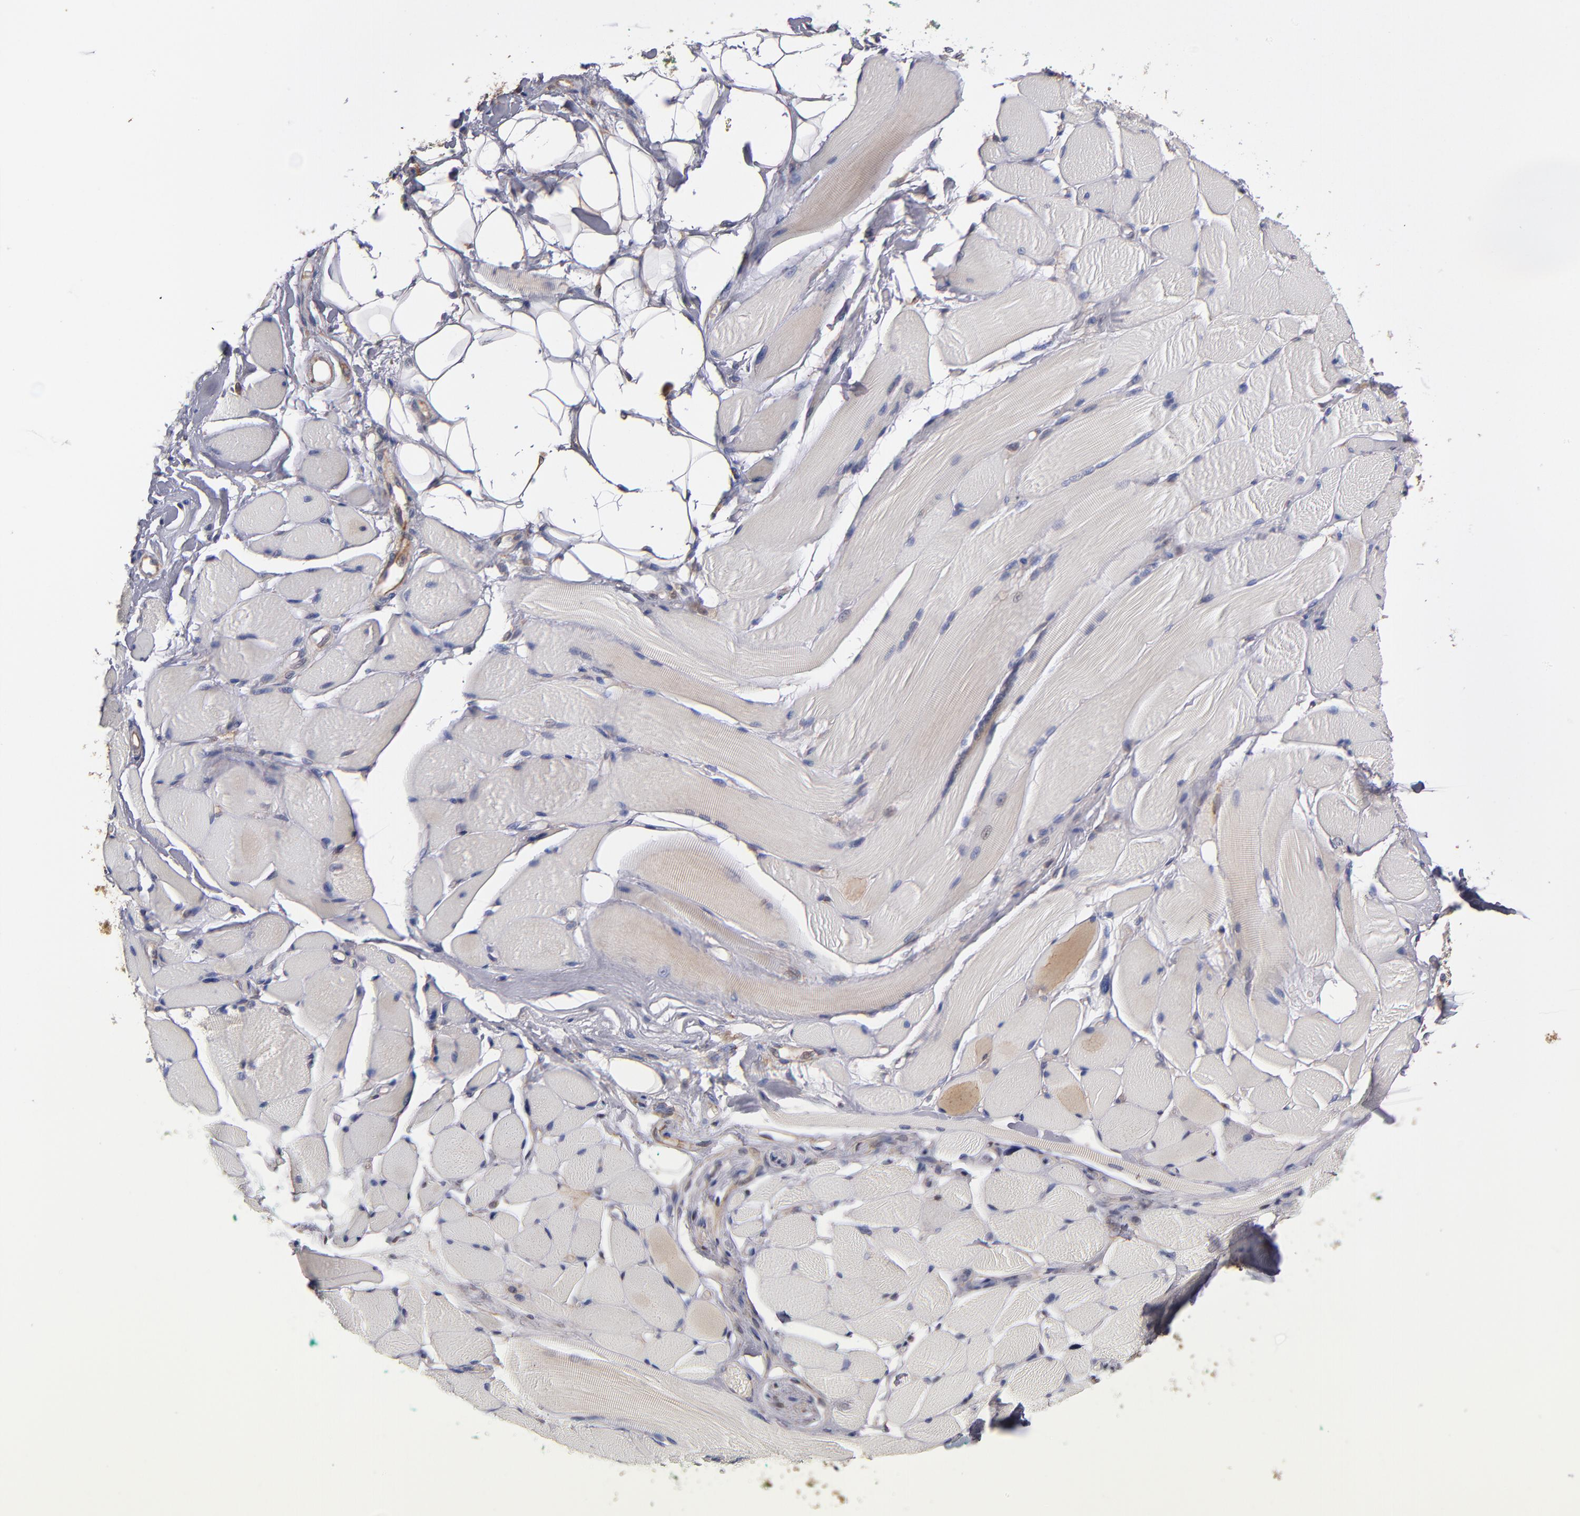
{"staining": {"intensity": "weak", "quantity": "<25%", "location": "cytoplasmic/membranous"}, "tissue": "skeletal muscle", "cell_type": "Myocytes", "image_type": "normal", "snomed": [{"axis": "morphology", "description": "Normal tissue, NOS"}, {"axis": "topography", "description": "Skeletal muscle"}, {"axis": "topography", "description": "Peripheral nerve tissue"}], "caption": "This is an immunohistochemistry (IHC) histopathology image of normal skeletal muscle. There is no positivity in myocytes.", "gene": "GMFB", "patient": {"sex": "female", "age": 84}}